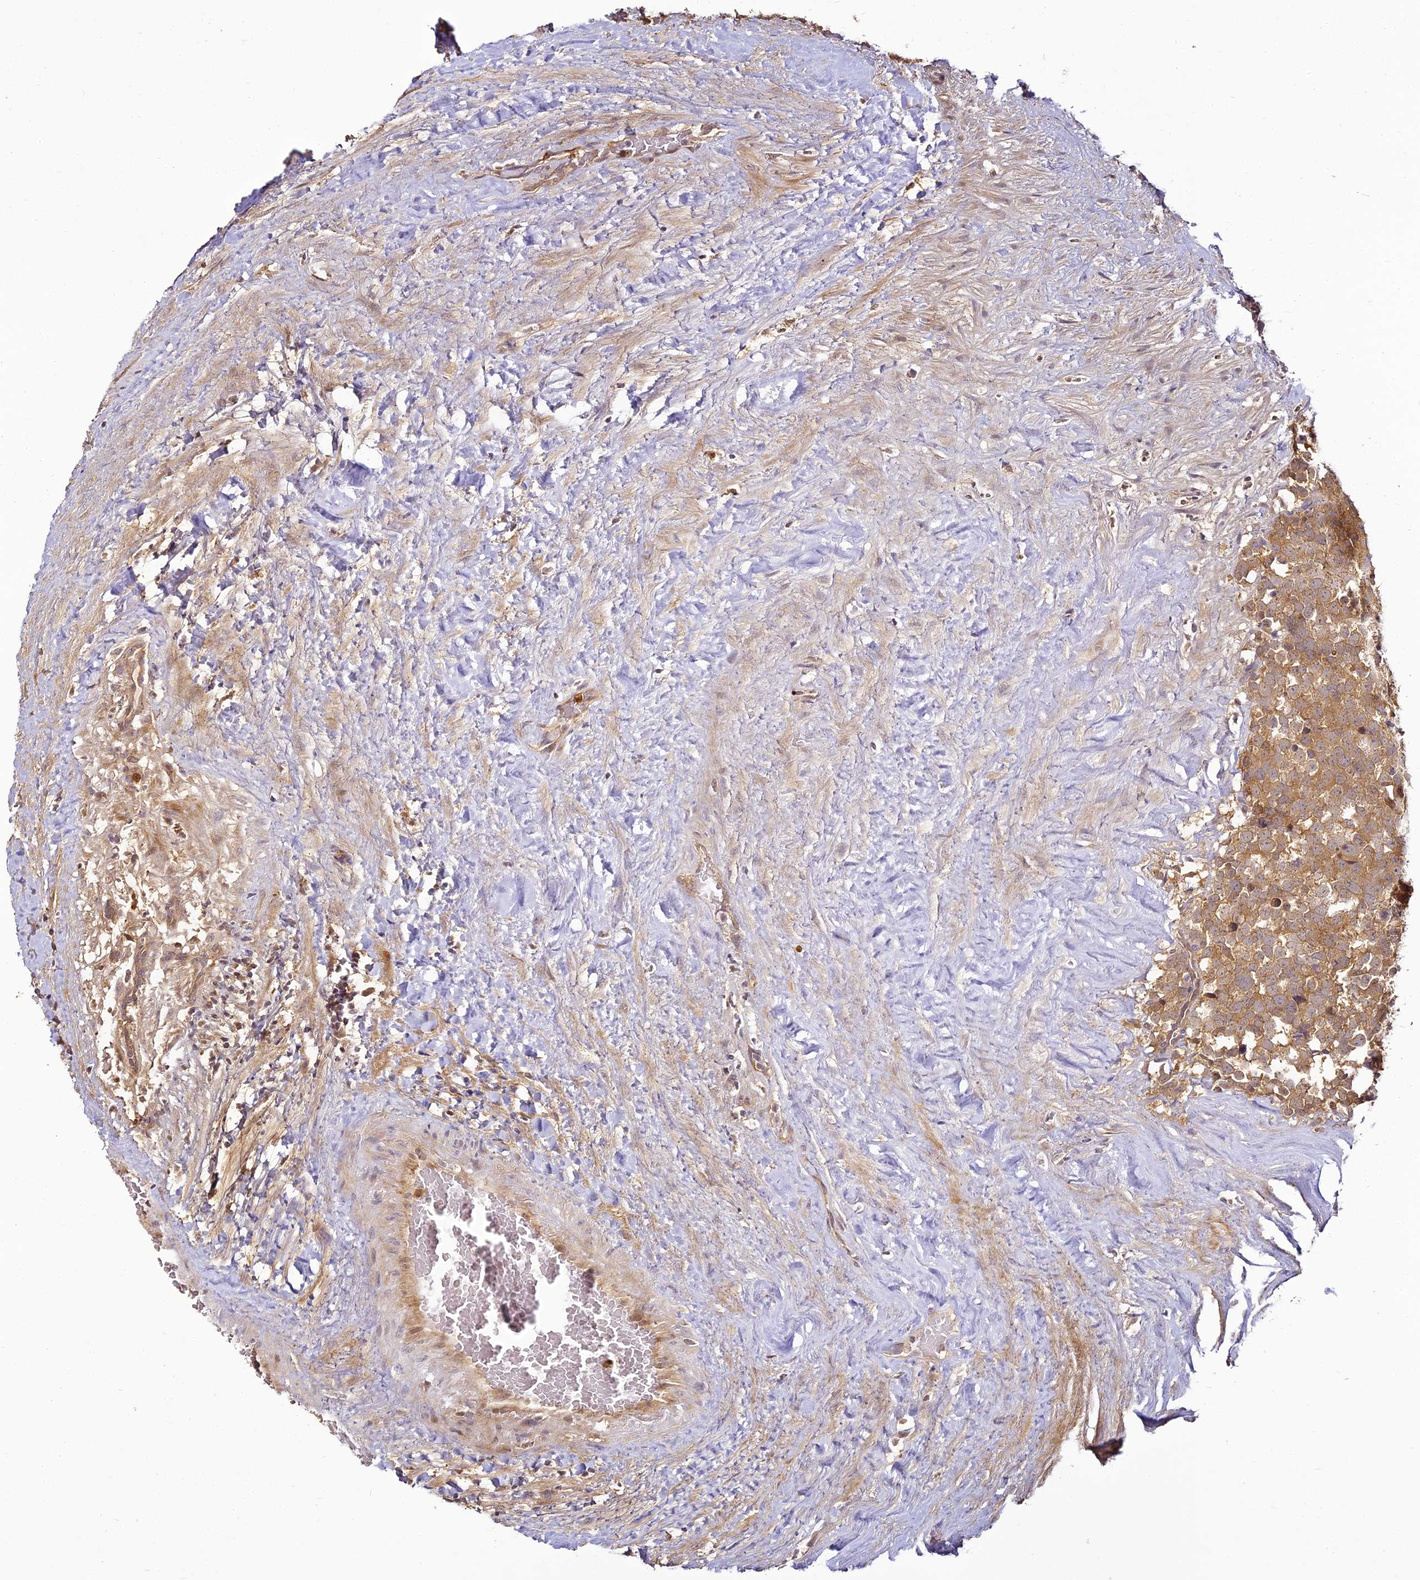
{"staining": {"intensity": "moderate", "quantity": ">75%", "location": "cytoplasmic/membranous"}, "tissue": "testis cancer", "cell_type": "Tumor cells", "image_type": "cancer", "snomed": [{"axis": "morphology", "description": "Seminoma, NOS"}, {"axis": "topography", "description": "Testis"}], "caption": "Tumor cells demonstrate medium levels of moderate cytoplasmic/membranous positivity in approximately >75% of cells in testis cancer.", "gene": "BCDIN3D", "patient": {"sex": "male", "age": 71}}